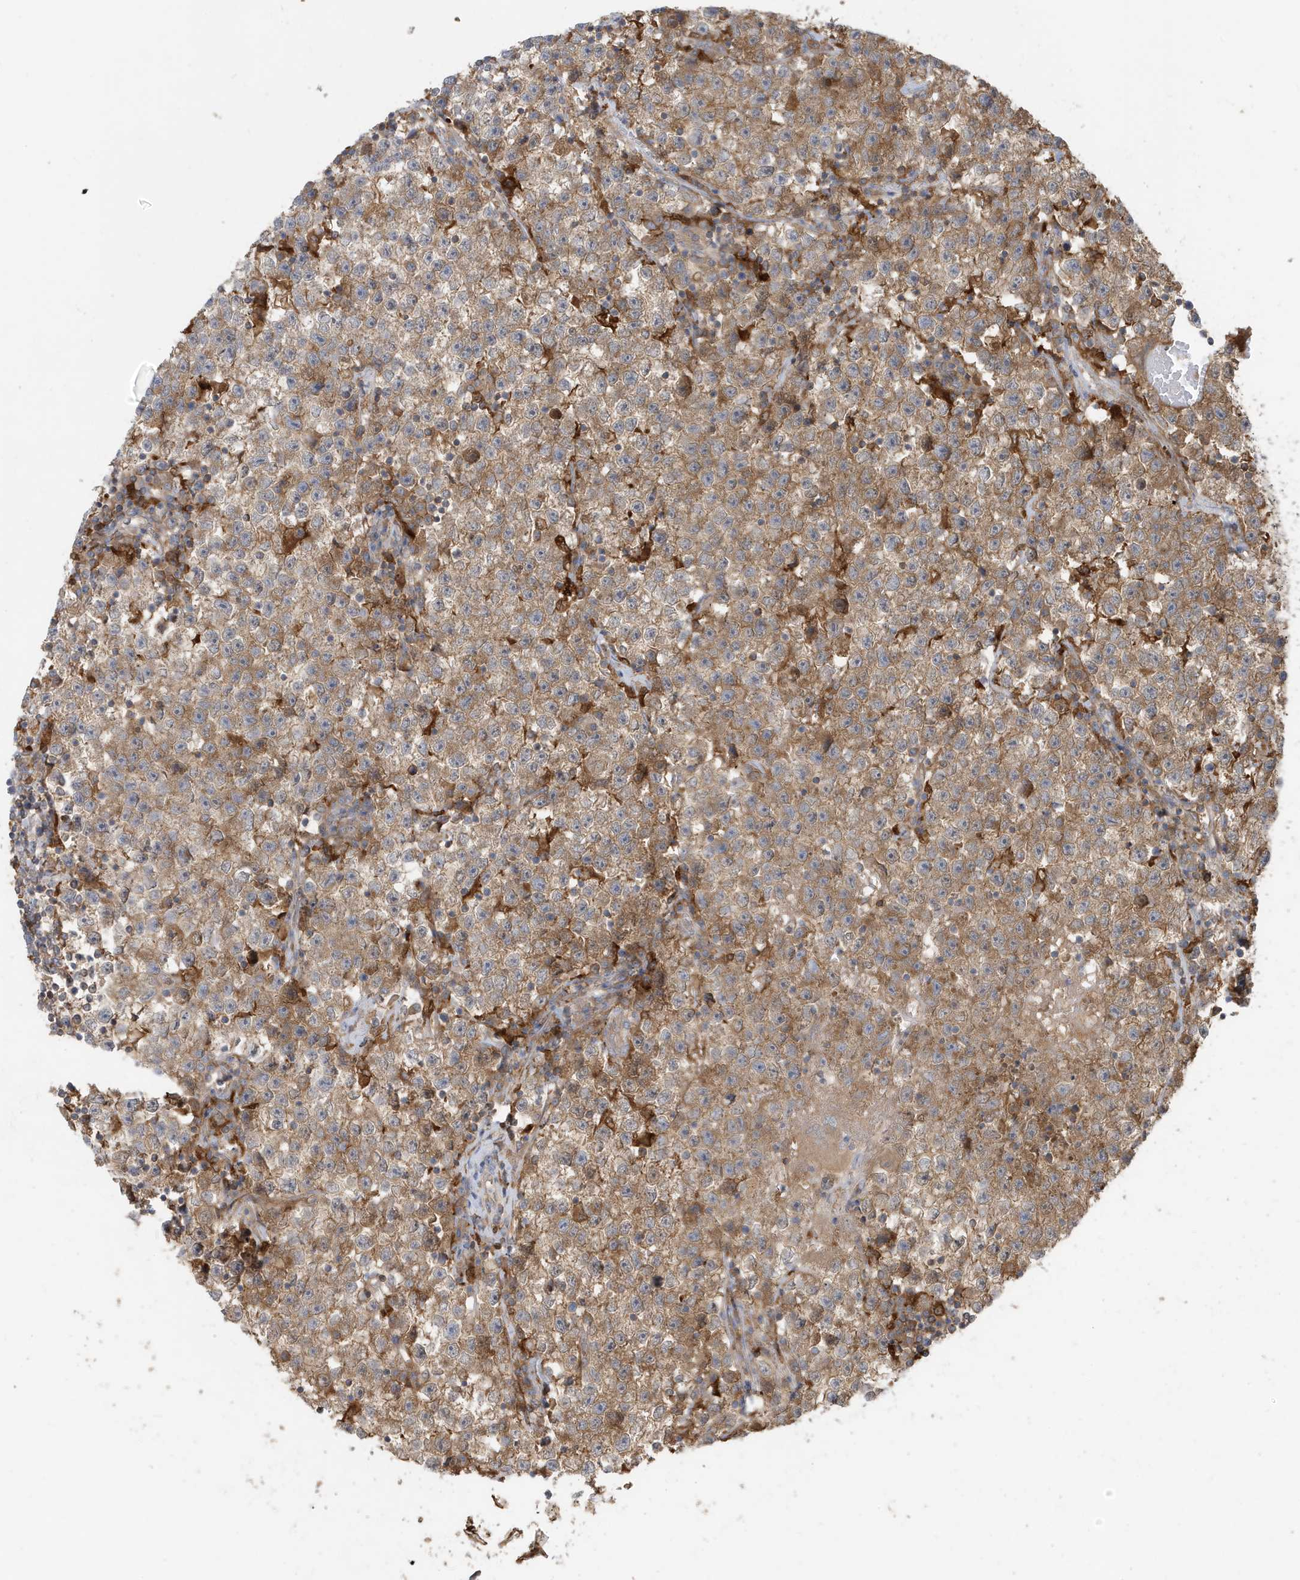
{"staining": {"intensity": "moderate", "quantity": ">75%", "location": "cytoplasmic/membranous"}, "tissue": "testis cancer", "cell_type": "Tumor cells", "image_type": "cancer", "snomed": [{"axis": "morphology", "description": "Seminoma, NOS"}, {"axis": "topography", "description": "Testis"}], "caption": "This histopathology image exhibits immunohistochemistry staining of seminoma (testis), with medium moderate cytoplasmic/membranous staining in about >75% of tumor cells.", "gene": "ABTB1", "patient": {"sex": "male", "age": 22}}